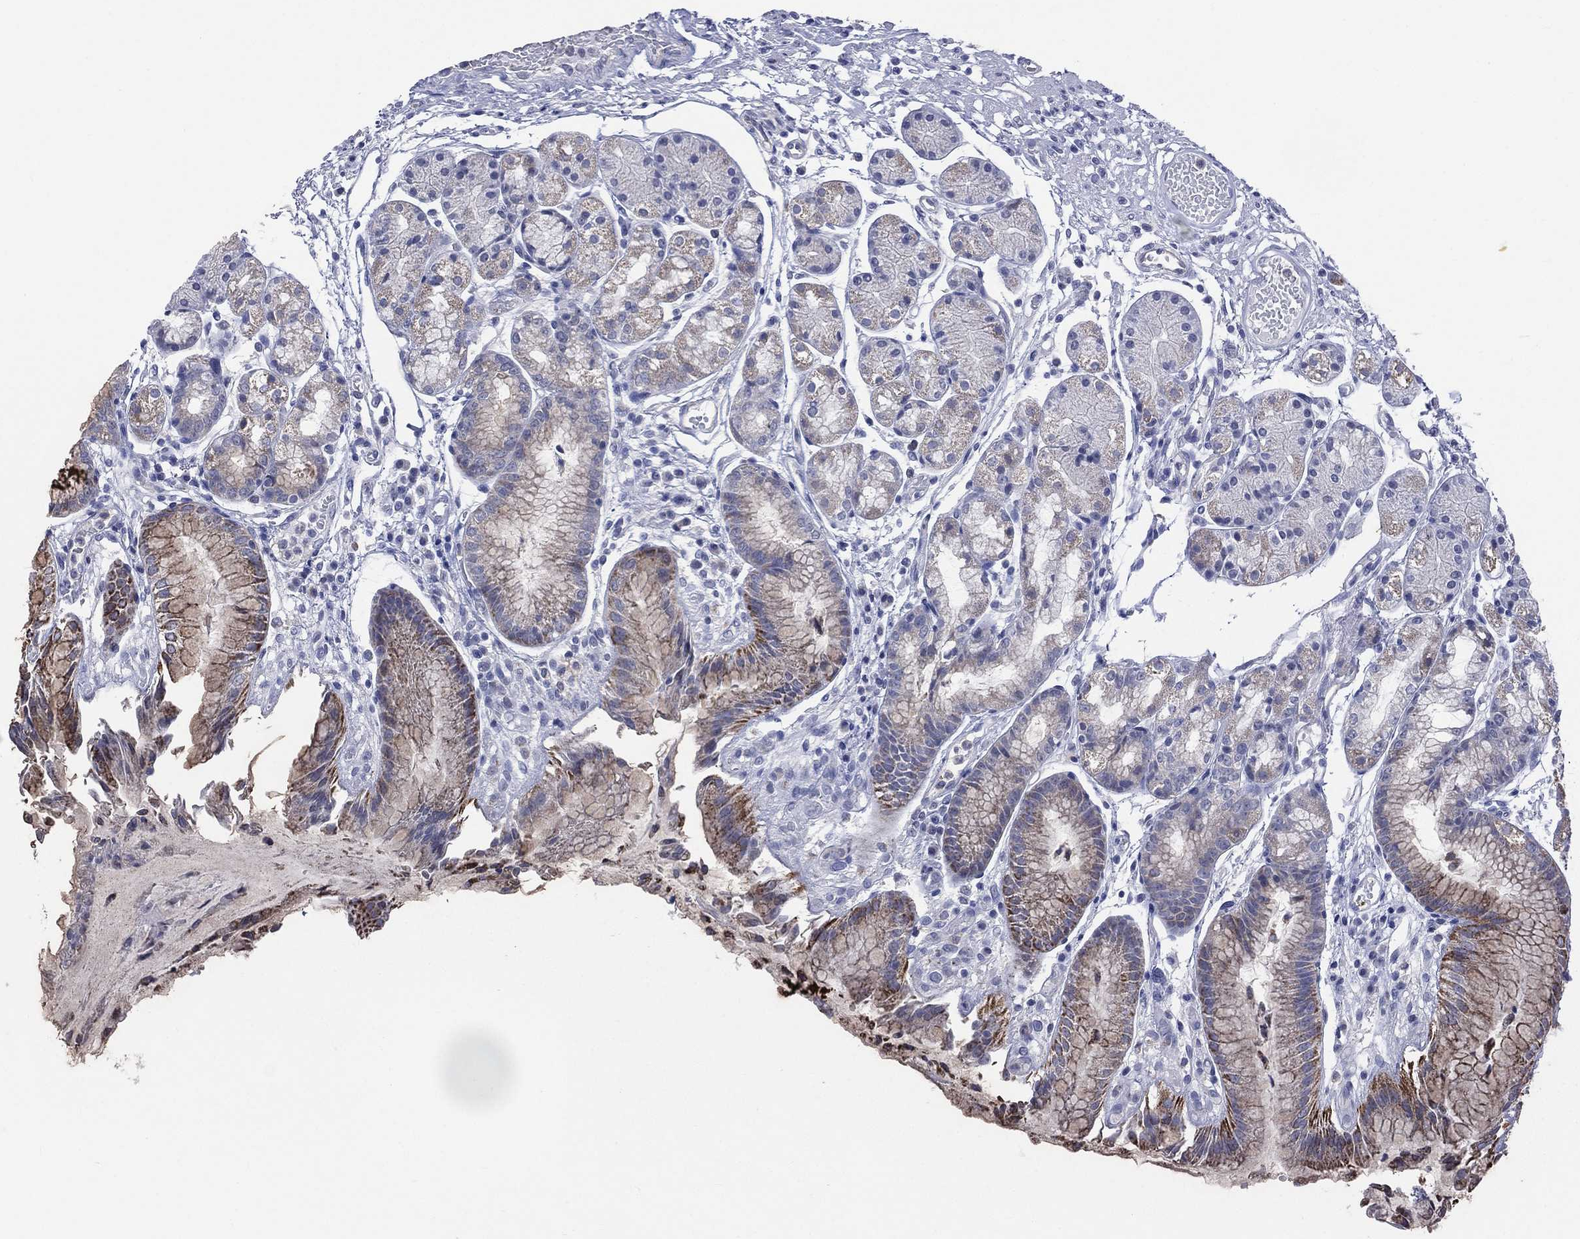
{"staining": {"intensity": "moderate", "quantity": "<25%", "location": "cytoplasmic/membranous"}, "tissue": "stomach", "cell_type": "Glandular cells", "image_type": "normal", "snomed": [{"axis": "morphology", "description": "Normal tissue, NOS"}, {"axis": "topography", "description": "Stomach, upper"}], "caption": "A photomicrograph of human stomach stained for a protein reveals moderate cytoplasmic/membranous brown staining in glandular cells.", "gene": "AKAP3", "patient": {"sex": "male", "age": 72}}